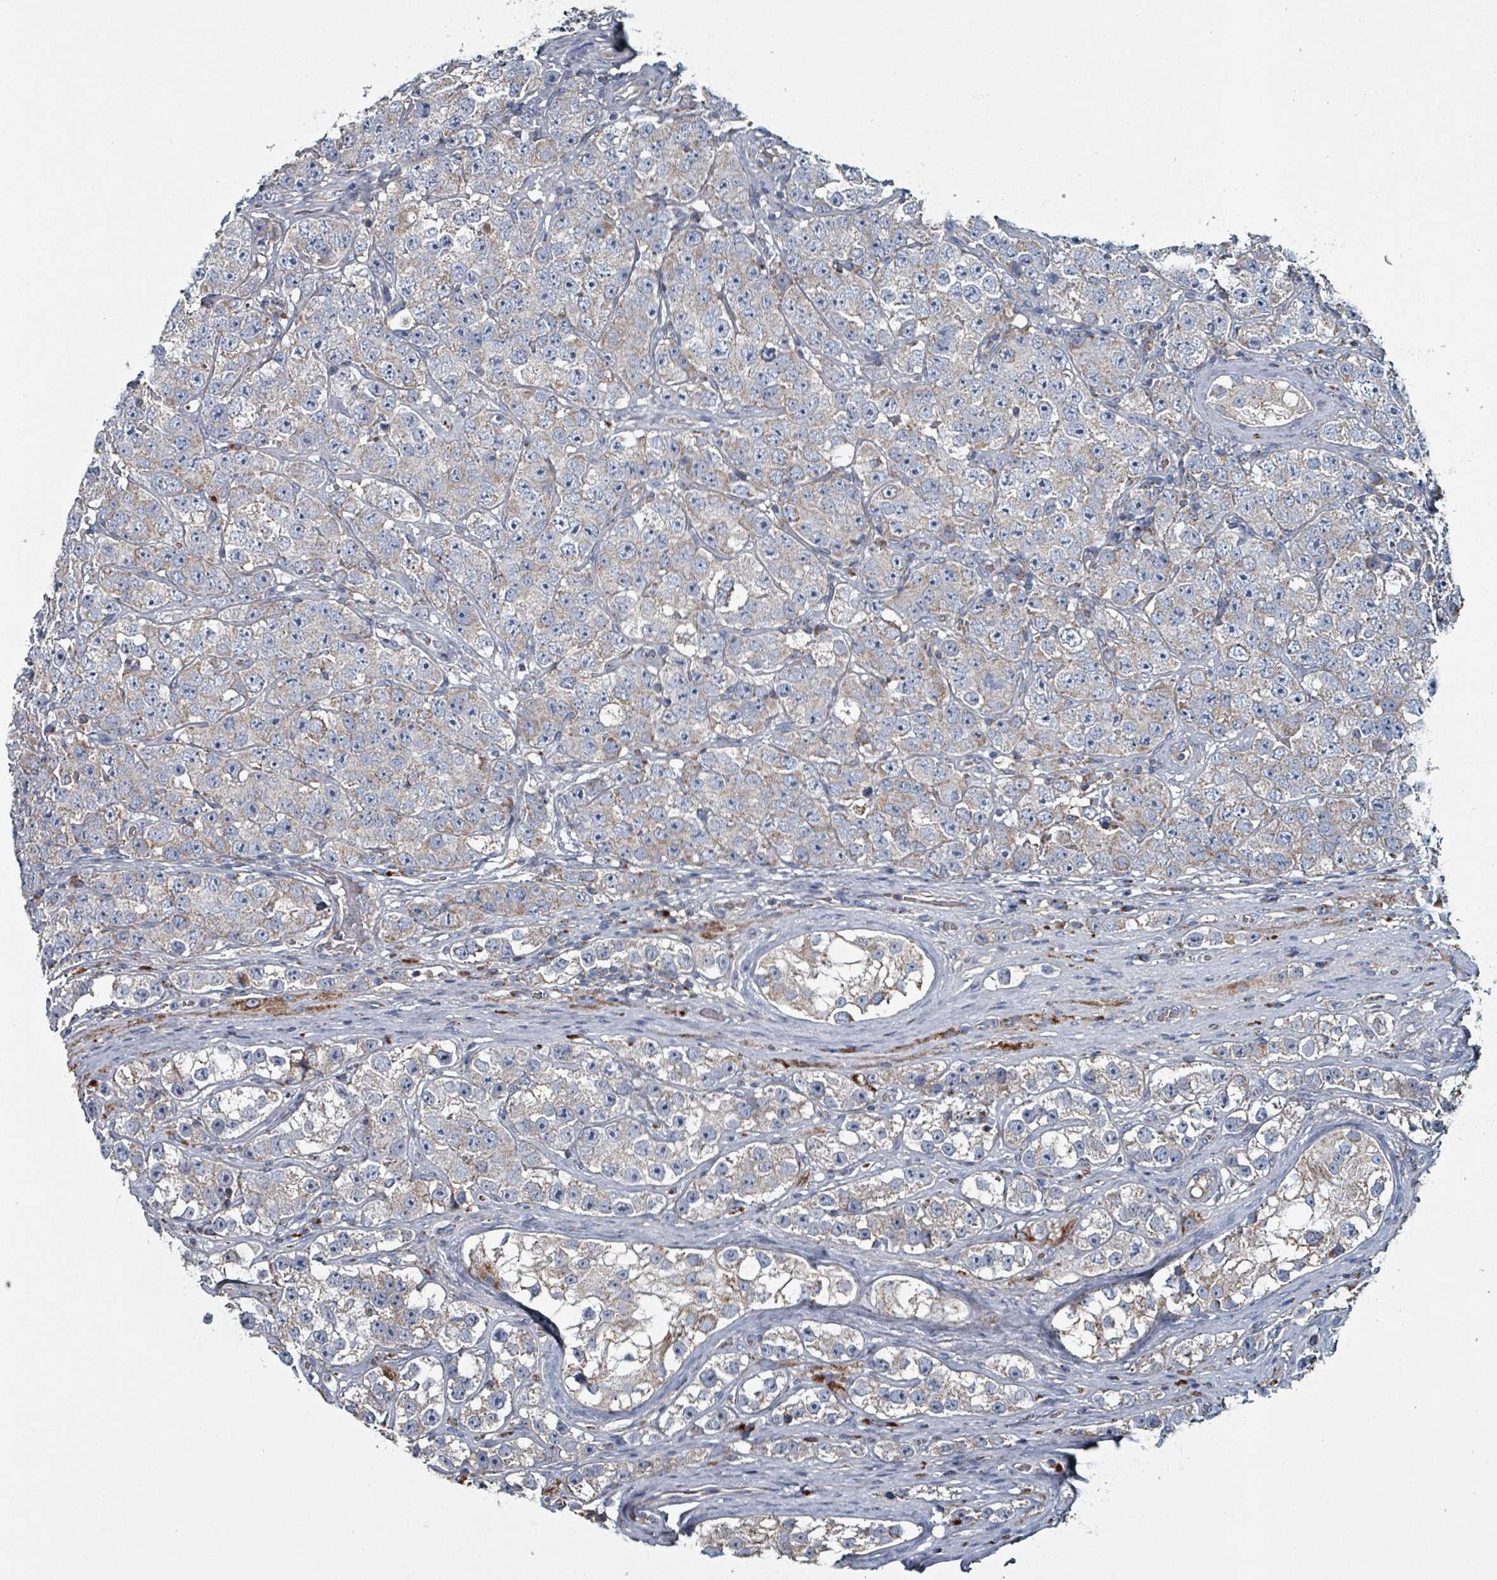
{"staining": {"intensity": "weak", "quantity": "25%-75%", "location": "cytoplasmic/membranous"}, "tissue": "testis cancer", "cell_type": "Tumor cells", "image_type": "cancer", "snomed": [{"axis": "morphology", "description": "Seminoma, NOS"}, {"axis": "topography", "description": "Testis"}], "caption": "Seminoma (testis) was stained to show a protein in brown. There is low levels of weak cytoplasmic/membranous staining in about 25%-75% of tumor cells. (DAB (3,3'-diaminobenzidine) IHC with brightfield microscopy, high magnification).", "gene": "ABHD18", "patient": {"sex": "male", "age": 28}}